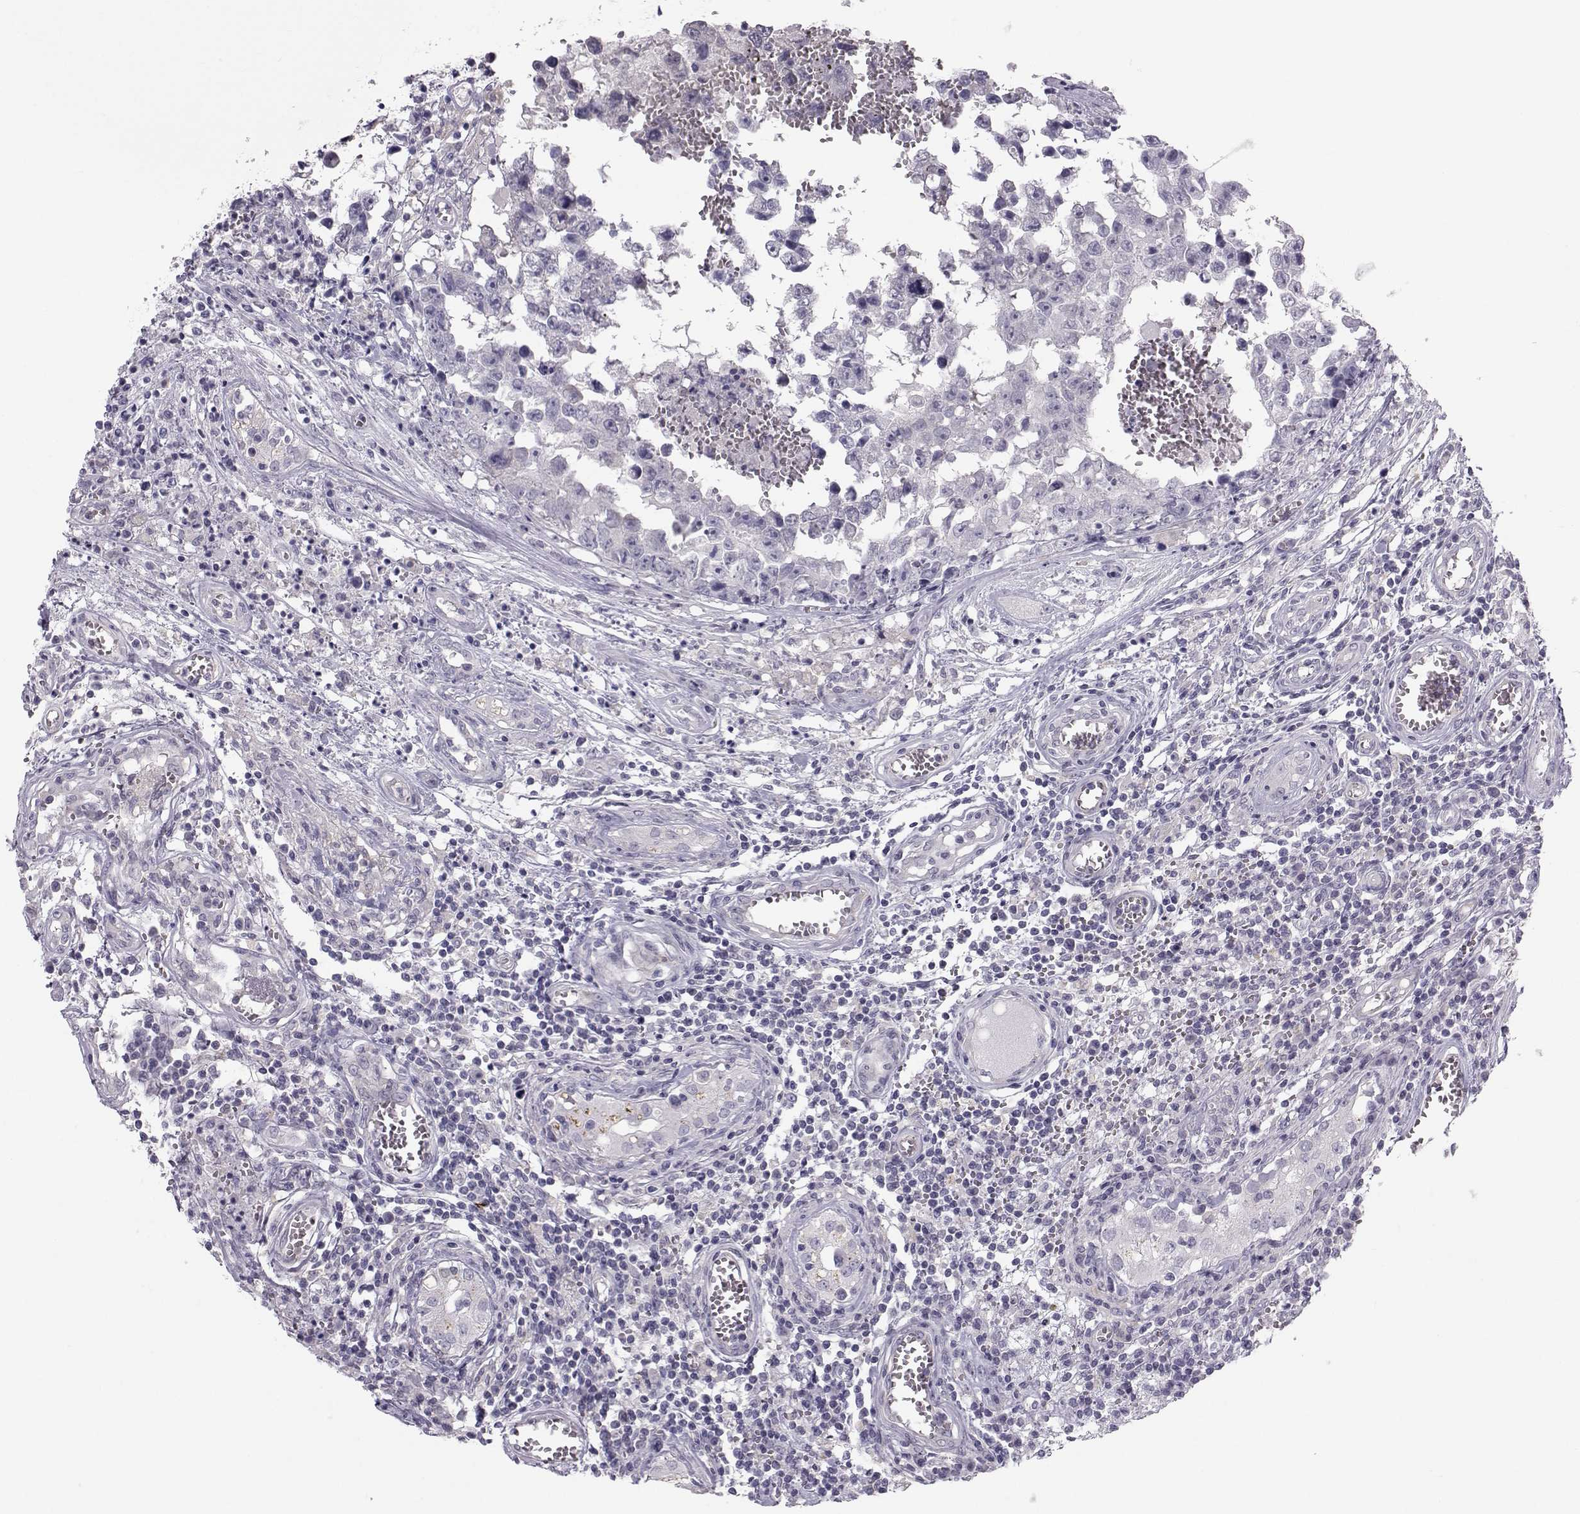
{"staining": {"intensity": "negative", "quantity": "none", "location": "none"}, "tissue": "testis cancer", "cell_type": "Tumor cells", "image_type": "cancer", "snomed": [{"axis": "morphology", "description": "Carcinoma, Embryonal, NOS"}, {"axis": "topography", "description": "Testis"}], "caption": "IHC of testis cancer shows no positivity in tumor cells.", "gene": "GARIN3", "patient": {"sex": "male", "age": 36}}